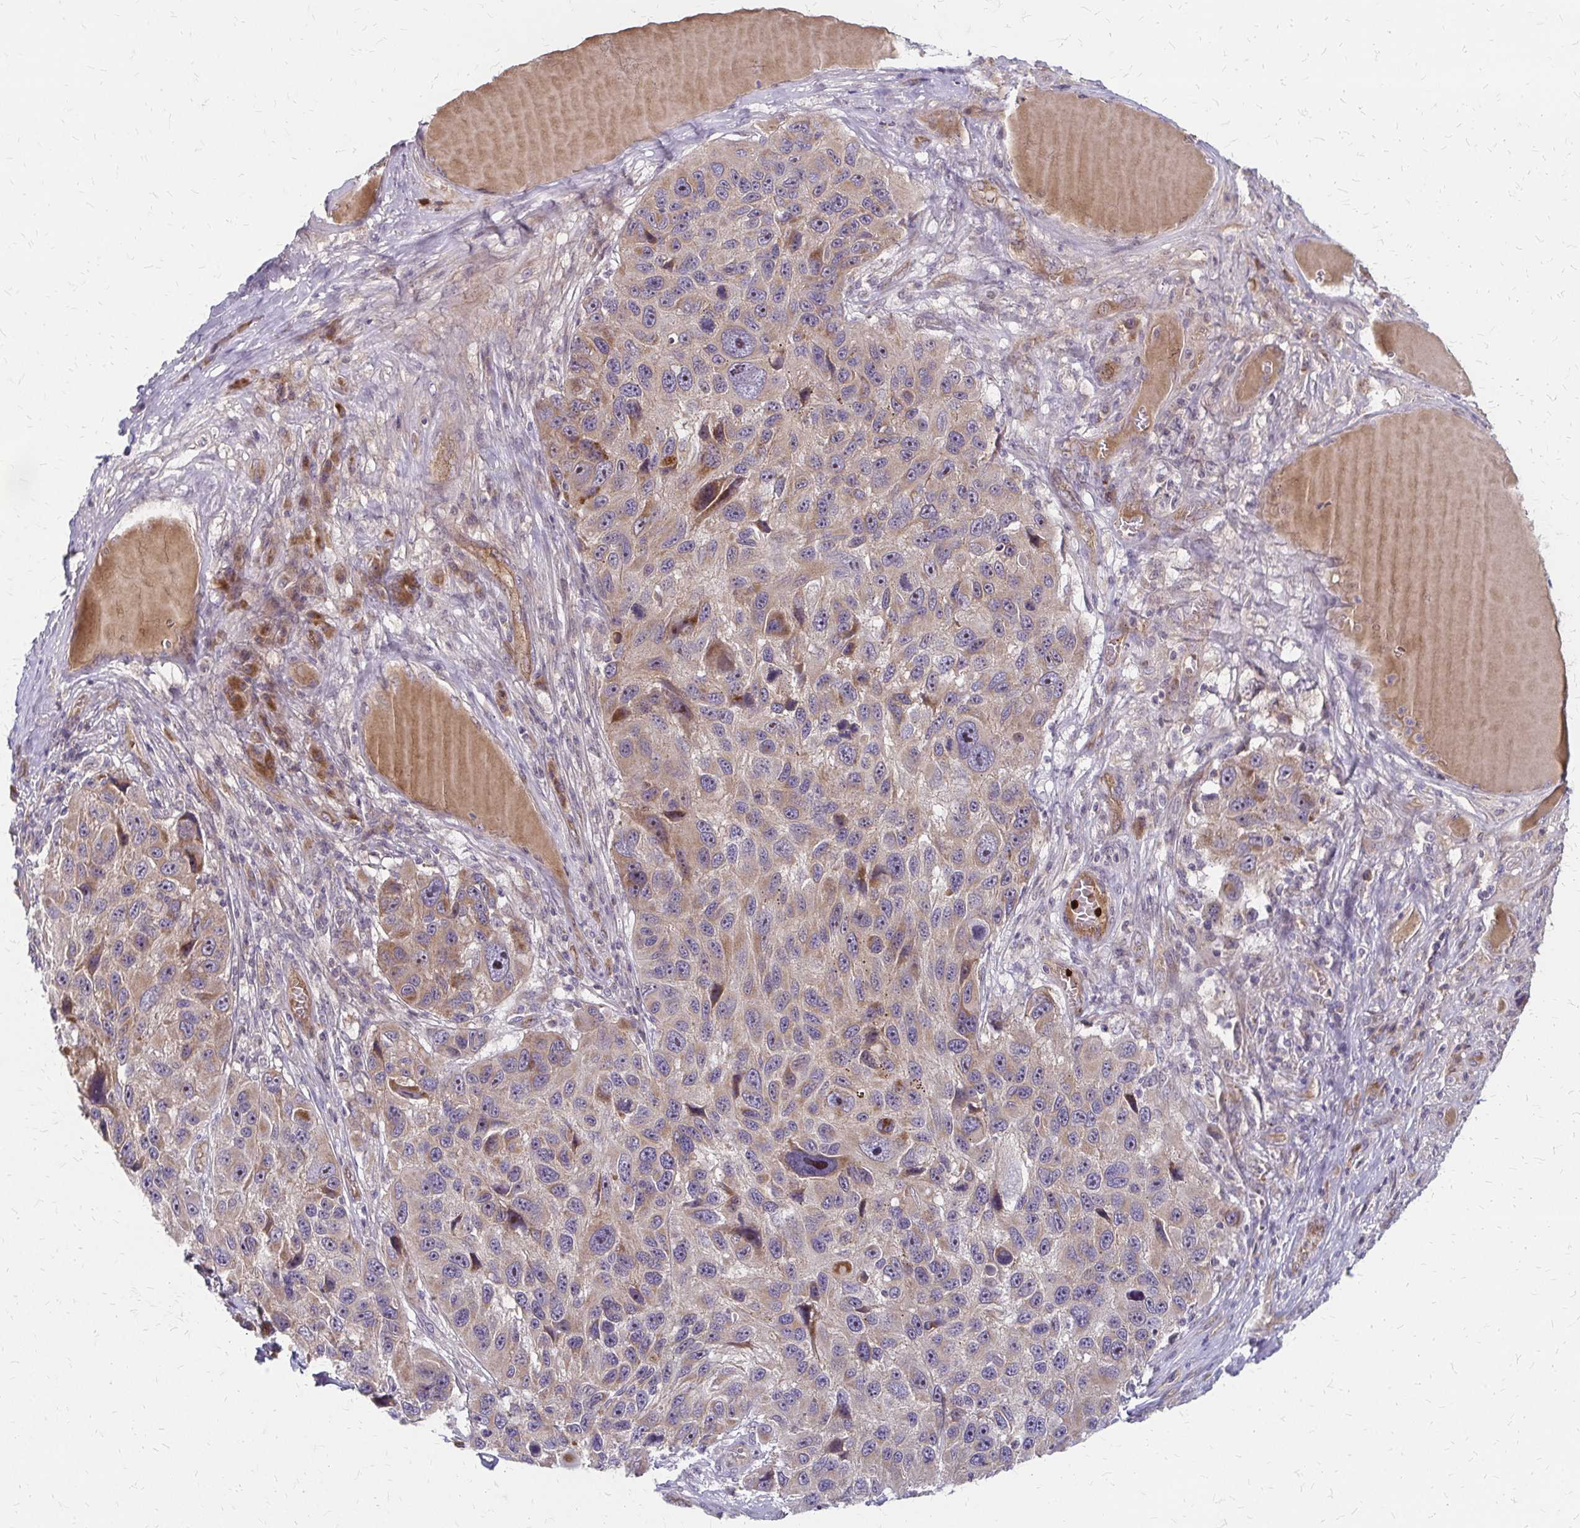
{"staining": {"intensity": "weak", "quantity": "25%-75%", "location": "cytoplasmic/membranous"}, "tissue": "melanoma", "cell_type": "Tumor cells", "image_type": "cancer", "snomed": [{"axis": "morphology", "description": "Malignant melanoma, NOS"}, {"axis": "topography", "description": "Skin"}], "caption": "Weak cytoplasmic/membranous positivity for a protein is identified in about 25%-75% of tumor cells of melanoma using immunohistochemistry.", "gene": "ZNF383", "patient": {"sex": "male", "age": 53}}